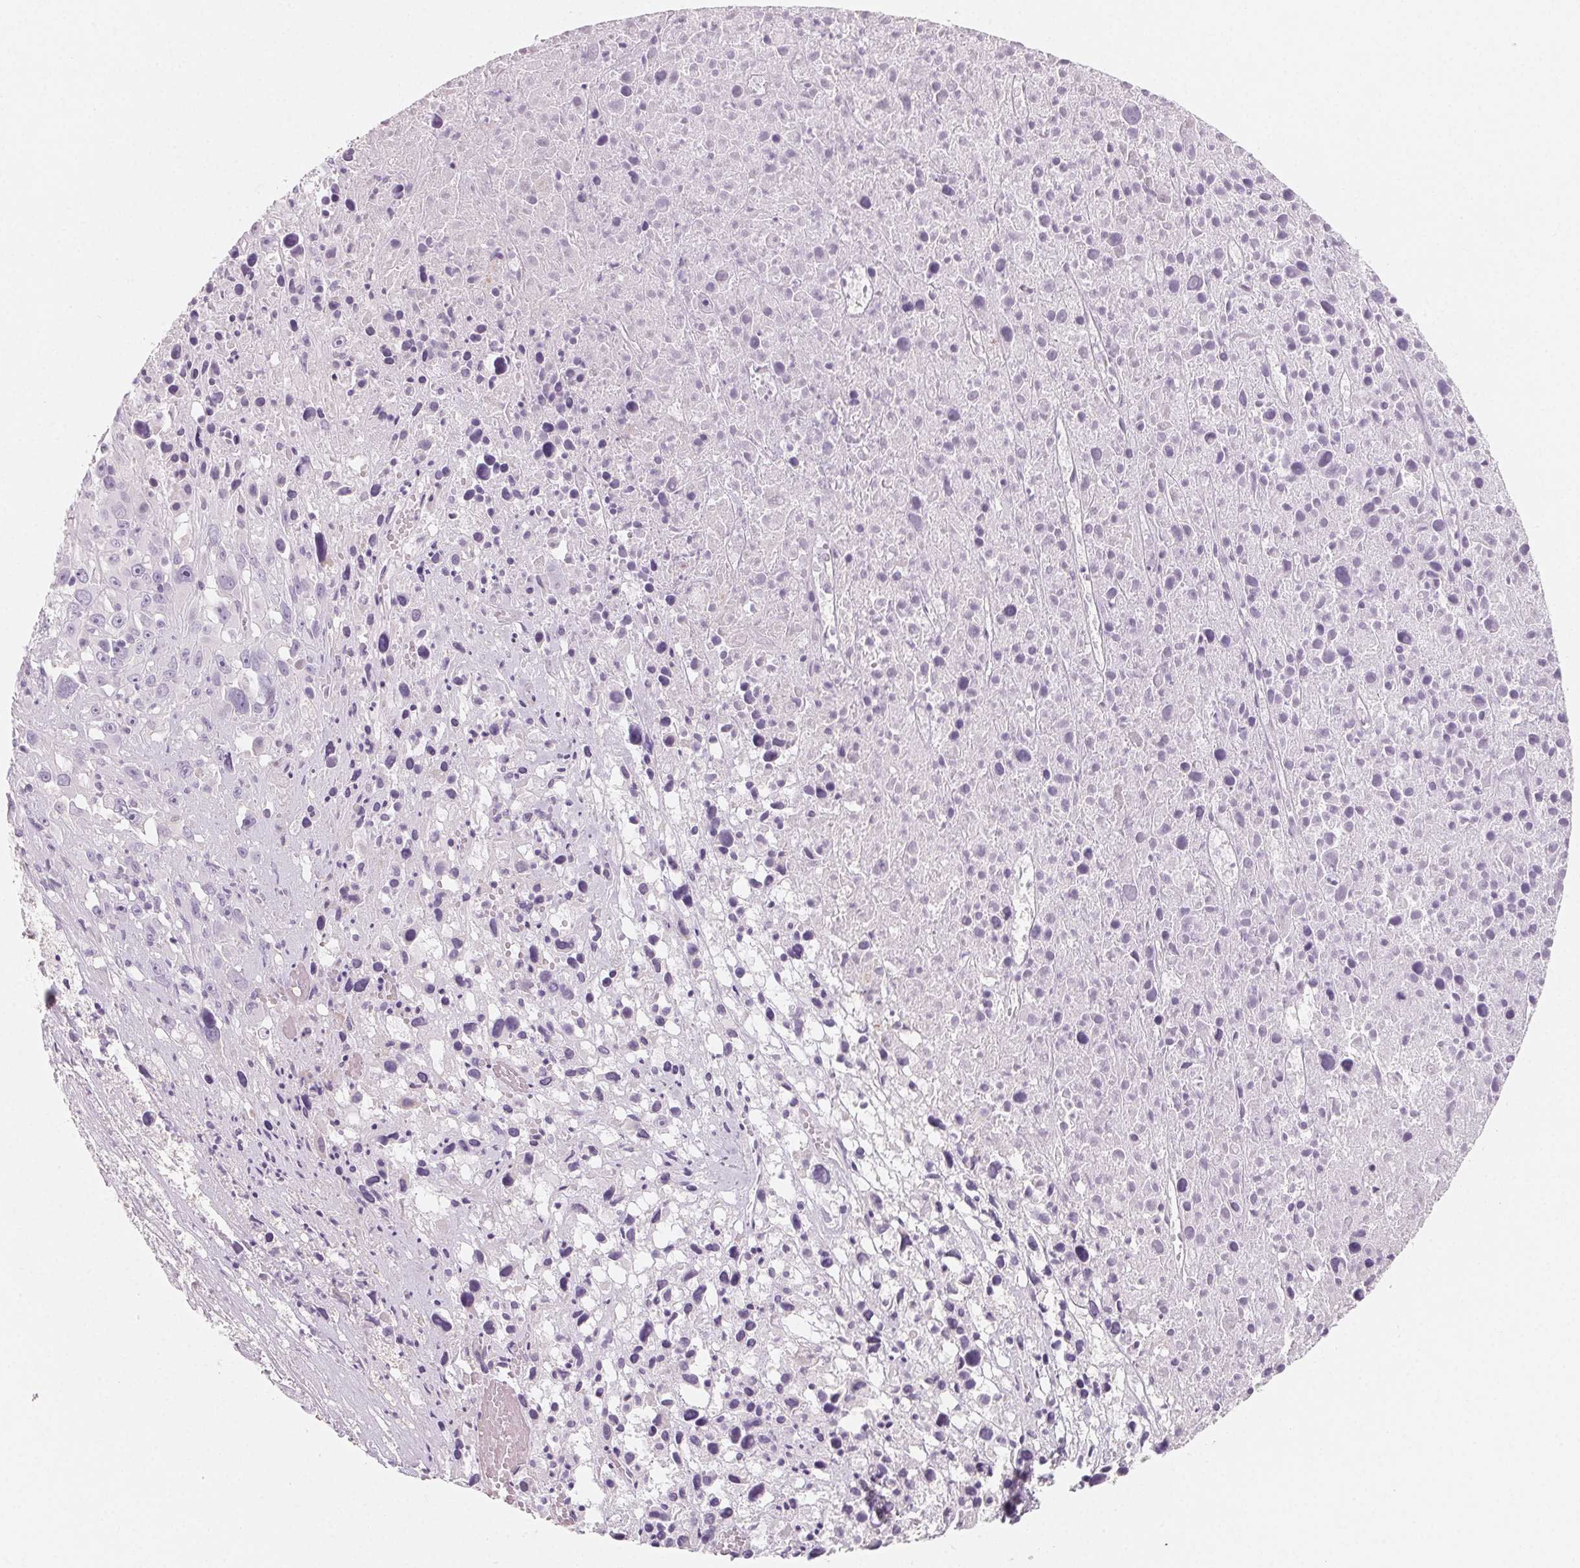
{"staining": {"intensity": "negative", "quantity": "none", "location": "none"}, "tissue": "melanoma", "cell_type": "Tumor cells", "image_type": "cancer", "snomed": [{"axis": "morphology", "description": "Malignant melanoma, Metastatic site"}, {"axis": "topography", "description": "Soft tissue"}], "caption": "Immunohistochemistry image of human malignant melanoma (metastatic site) stained for a protein (brown), which displays no expression in tumor cells.", "gene": "SH3GL2", "patient": {"sex": "male", "age": 50}}